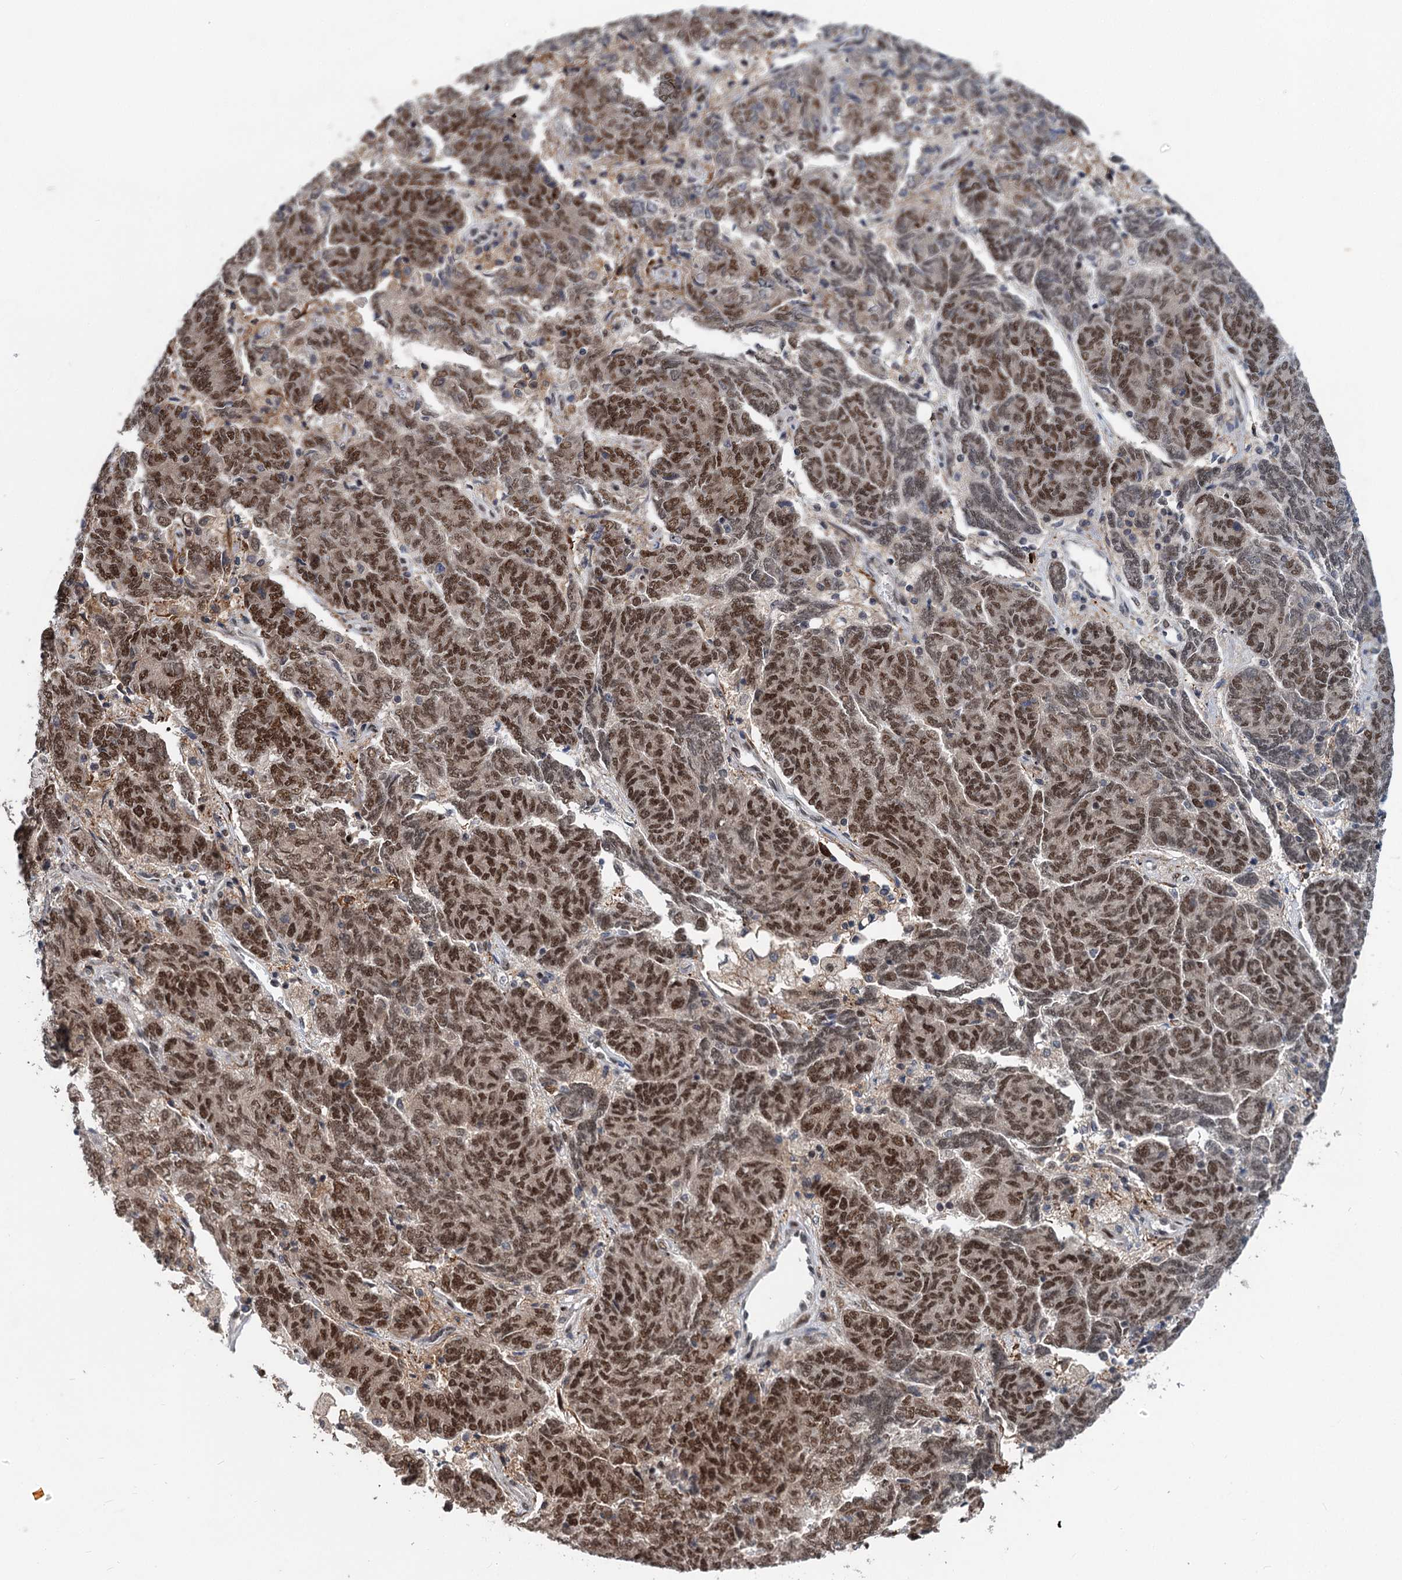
{"staining": {"intensity": "strong", "quantity": ">75%", "location": "nuclear"}, "tissue": "endometrial cancer", "cell_type": "Tumor cells", "image_type": "cancer", "snomed": [{"axis": "morphology", "description": "Adenocarcinoma, NOS"}, {"axis": "topography", "description": "Endometrium"}], "caption": "Adenocarcinoma (endometrial) stained for a protein (brown) exhibits strong nuclear positive staining in approximately >75% of tumor cells.", "gene": "PHF8", "patient": {"sex": "female", "age": 80}}